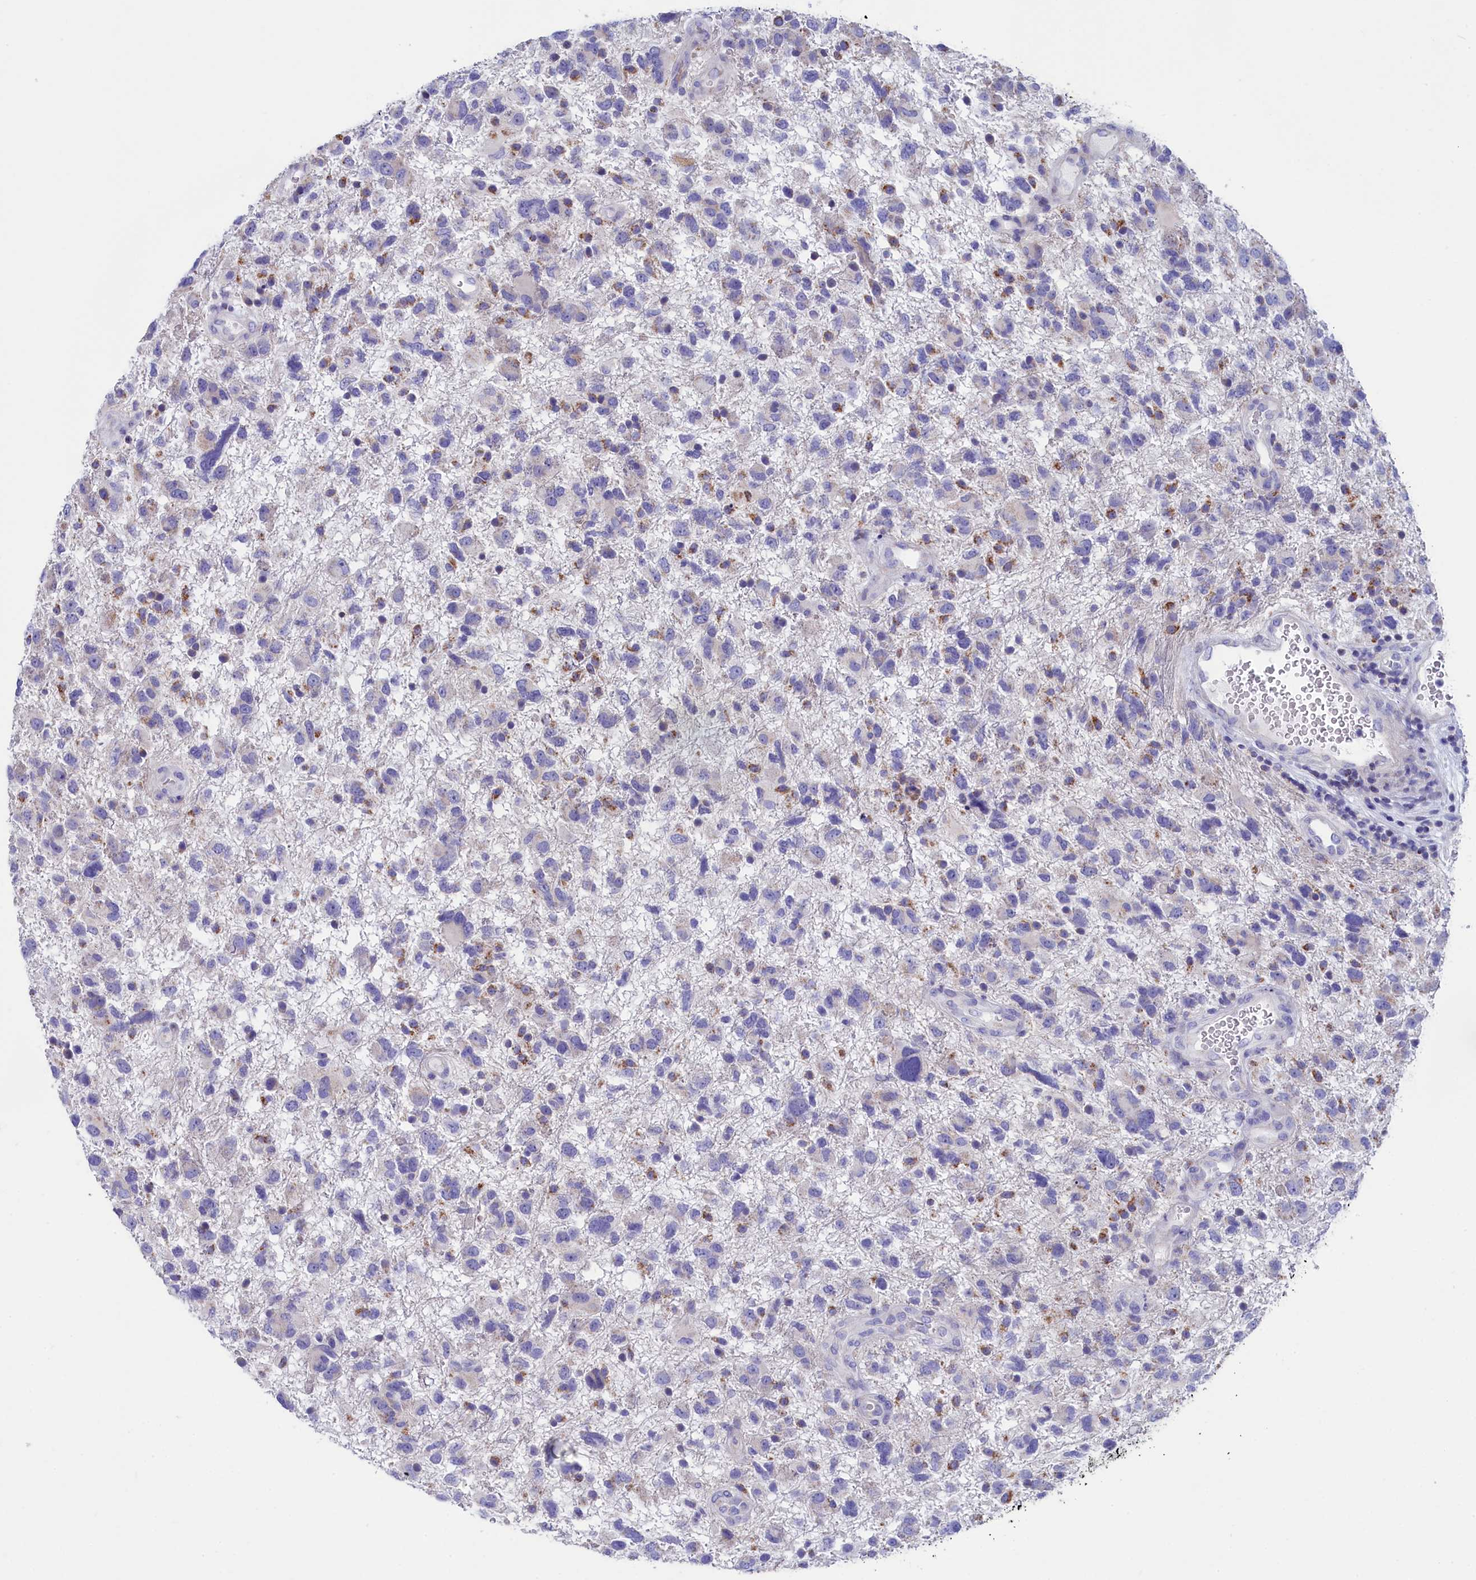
{"staining": {"intensity": "negative", "quantity": "none", "location": "none"}, "tissue": "glioma", "cell_type": "Tumor cells", "image_type": "cancer", "snomed": [{"axis": "morphology", "description": "Glioma, malignant, High grade"}, {"axis": "topography", "description": "Brain"}], "caption": "Tumor cells are negative for protein expression in human high-grade glioma (malignant).", "gene": "PRDM12", "patient": {"sex": "male", "age": 61}}